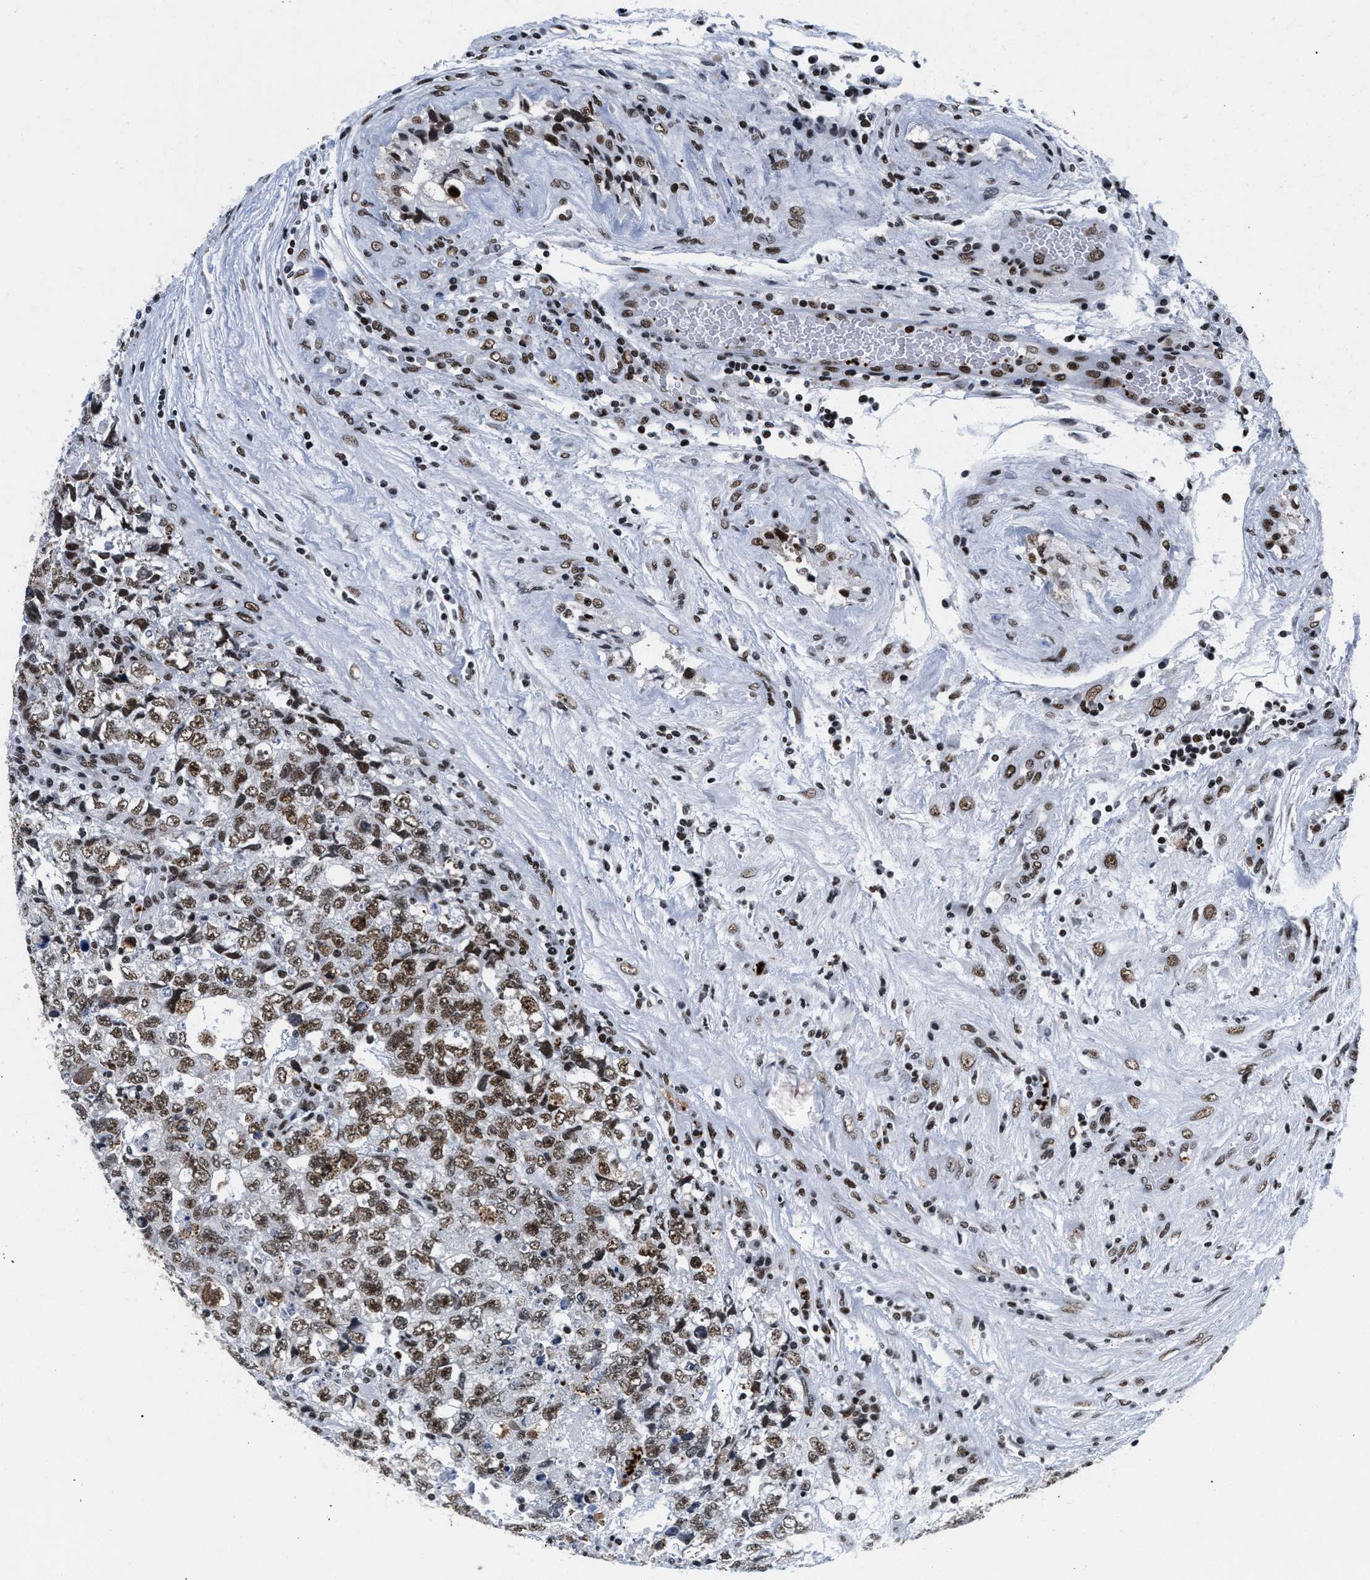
{"staining": {"intensity": "moderate", "quantity": ">75%", "location": "nuclear"}, "tissue": "testis cancer", "cell_type": "Tumor cells", "image_type": "cancer", "snomed": [{"axis": "morphology", "description": "Carcinoma, Embryonal, NOS"}, {"axis": "topography", "description": "Testis"}], "caption": "High-power microscopy captured an immunohistochemistry (IHC) histopathology image of testis cancer, revealing moderate nuclear expression in about >75% of tumor cells.", "gene": "RAD21", "patient": {"sex": "male", "age": 36}}